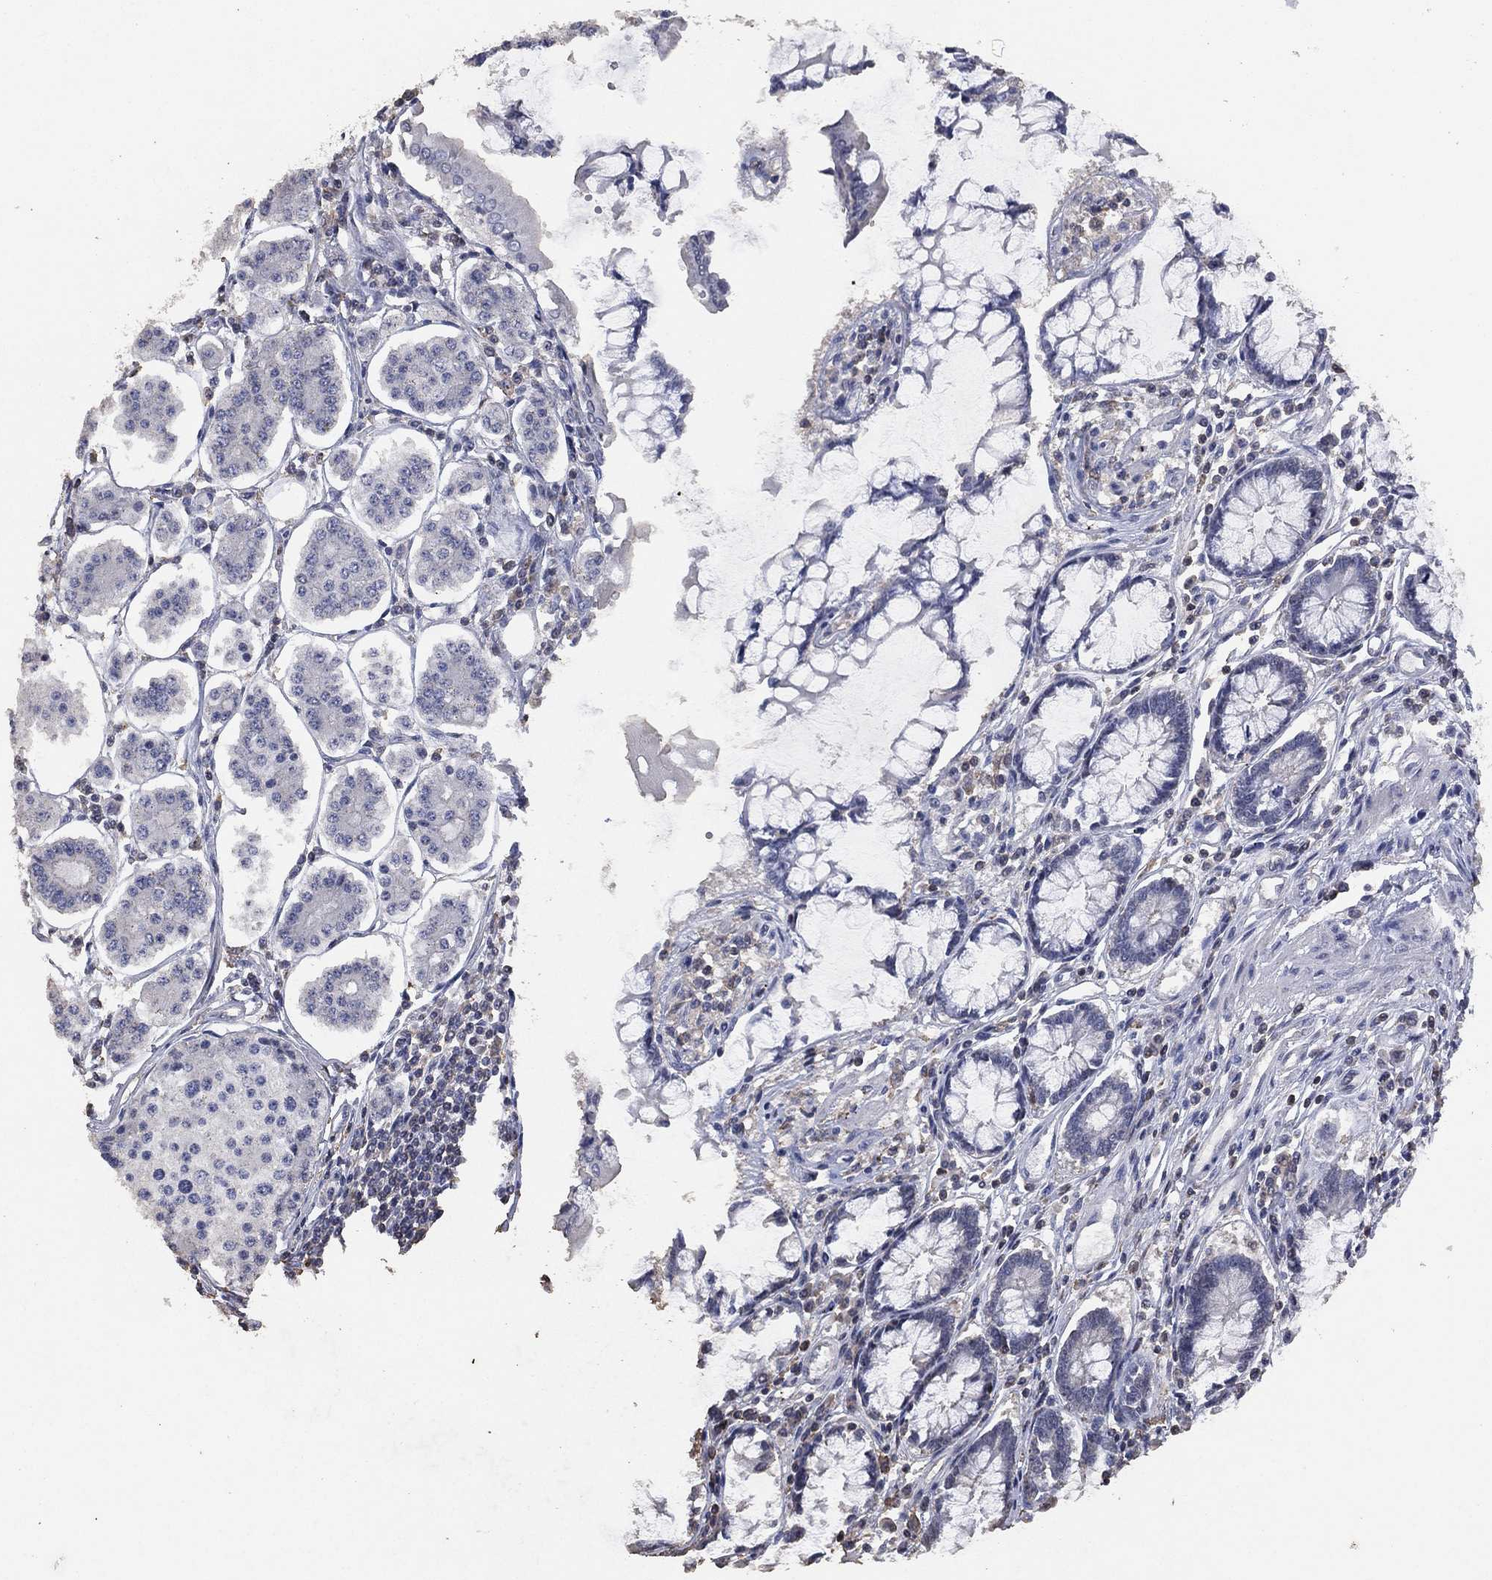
{"staining": {"intensity": "negative", "quantity": "none", "location": "none"}, "tissue": "carcinoid", "cell_type": "Tumor cells", "image_type": "cancer", "snomed": [{"axis": "morphology", "description": "Carcinoid, malignant, NOS"}, {"axis": "topography", "description": "Small intestine"}], "caption": "IHC of carcinoid (malignant) displays no expression in tumor cells.", "gene": "ADPRHL1", "patient": {"sex": "female", "age": 65}}